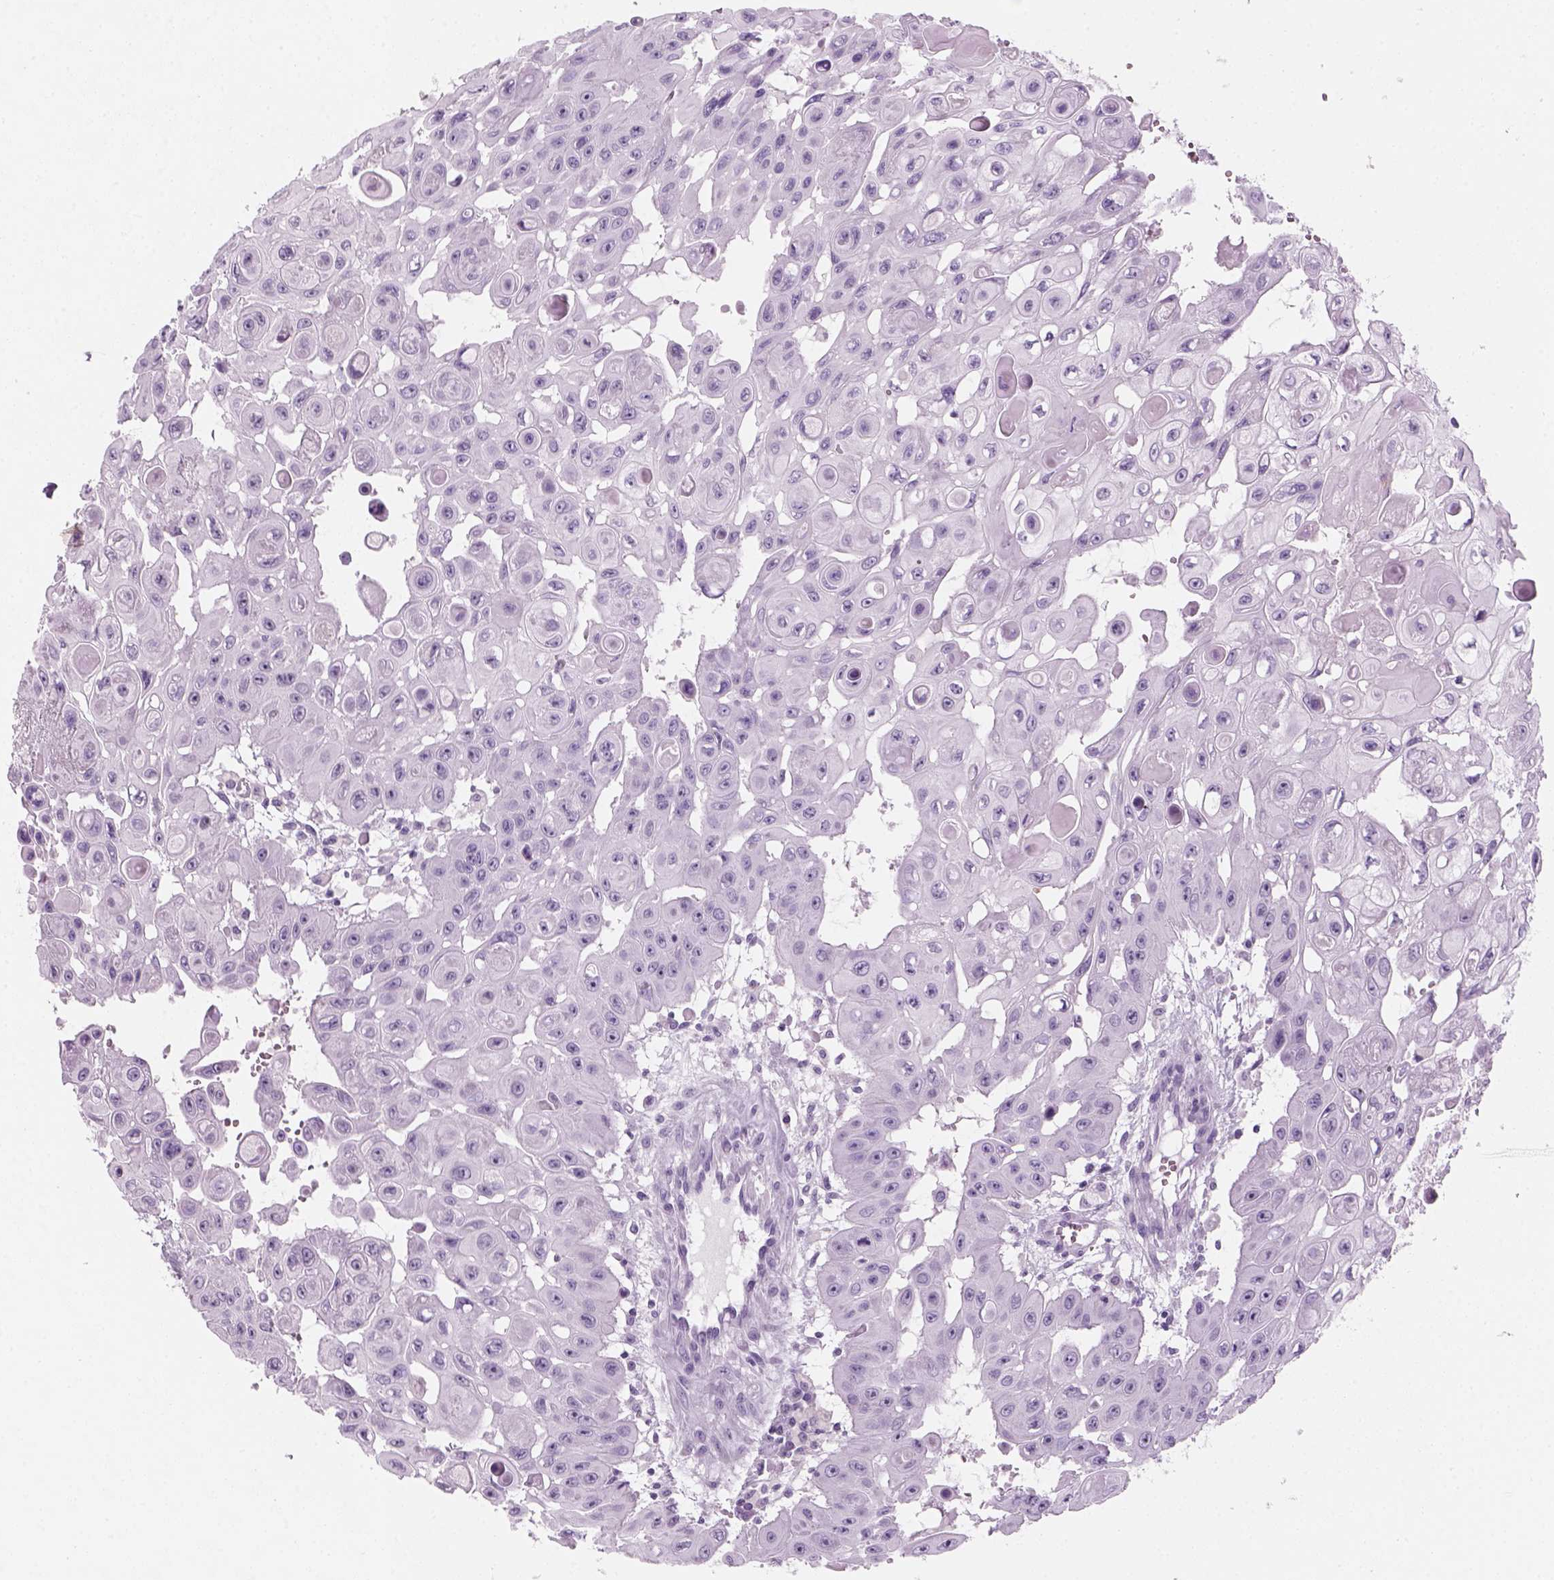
{"staining": {"intensity": "negative", "quantity": "none", "location": "none"}, "tissue": "head and neck cancer", "cell_type": "Tumor cells", "image_type": "cancer", "snomed": [{"axis": "morphology", "description": "Adenocarcinoma, NOS"}, {"axis": "topography", "description": "Head-Neck"}], "caption": "The photomicrograph shows no significant staining in tumor cells of head and neck adenocarcinoma.", "gene": "KRTAP11-1", "patient": {"sex": "male", "age": 73}}